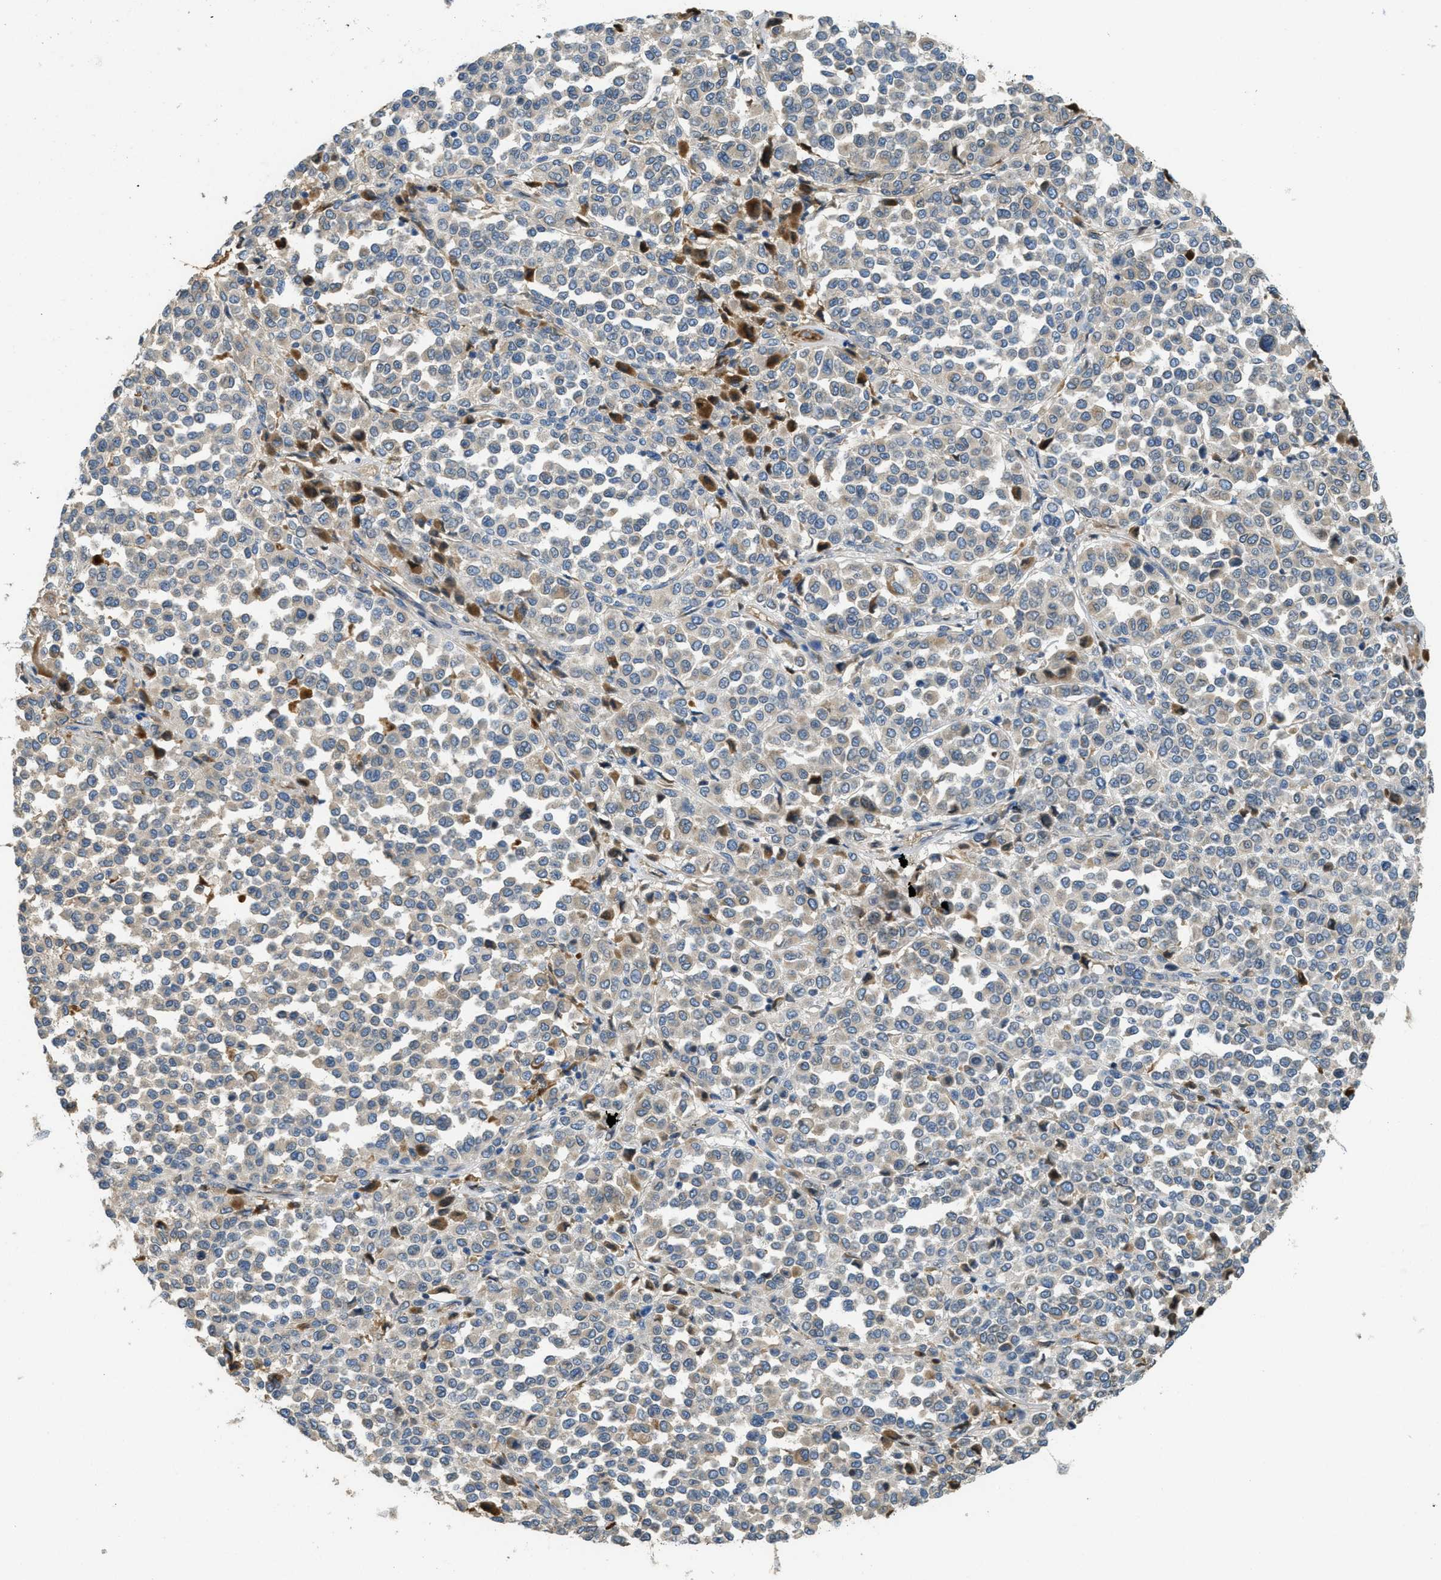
{"staining": {"intensity": "weak", "quantity": "<25%", "location": "cytoplasmic/membranous"}, "tissue": "melanoma", "cell_type": "Tumor cells", "image_type": "cancer", "snomed": [{"axis": "morphology", "description": "Malignant melanoma, Metastatic site"}, {"axis": "topography", "description": "Pancreas"}], "caption": "Tumor cells show no significant protein expression in malignant melanoma (metastatic site).", "gene": "MPDU1", "patient": {"sex": "female", "age": 30}}